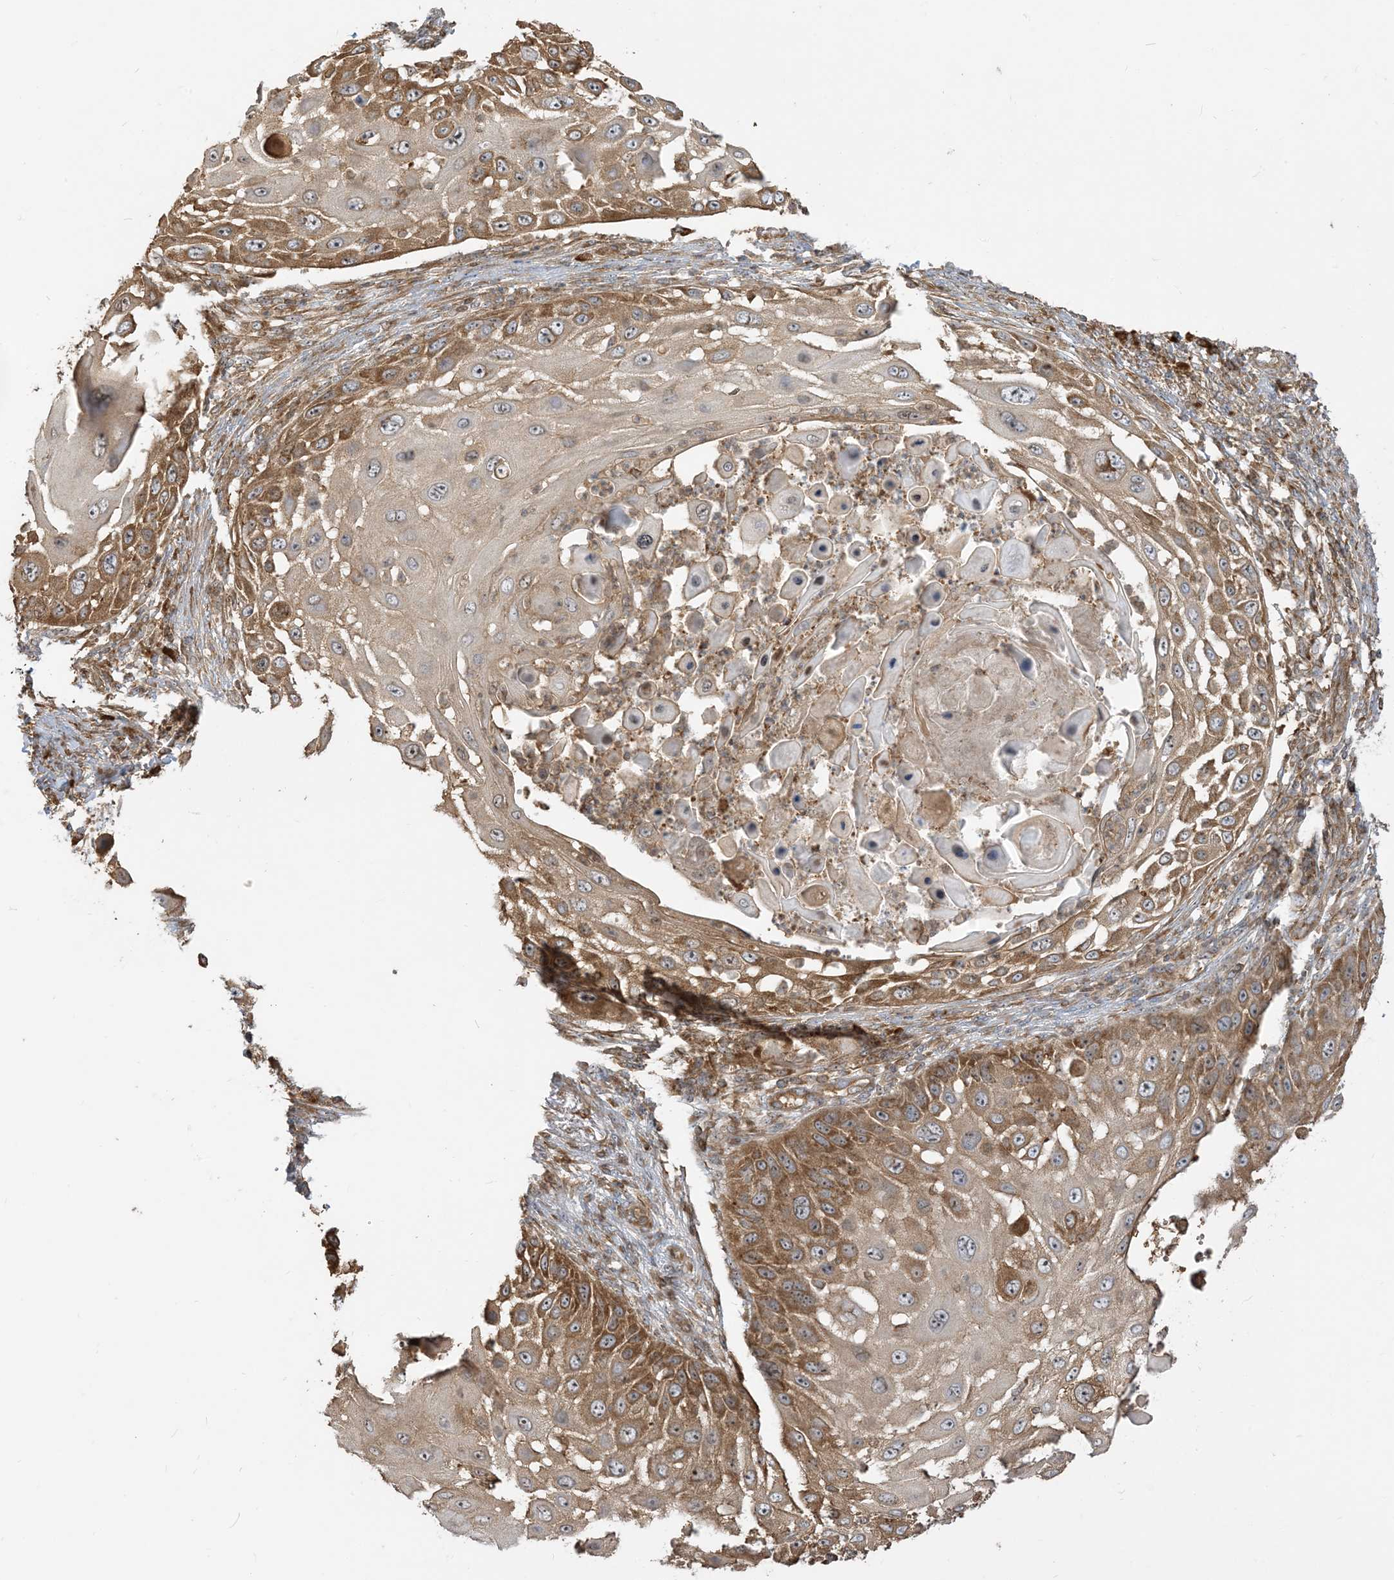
{"staining": {"intensity": "moderate", "quantity": ">75%", "location": "cytoplasmic/membranous,nuclear"}, "tissue": "skin cancer", "cell_type": "Tumor cells", "image_type": "cancer", "snomed": [{"axis": "morphology", "description": "Squamous cell carcinoma, NOS"}, {"axis": "topography", "description": "Skin"}], "caption": "The micrograph shows staining of squamous cell carcinoma (skin), revealing moderate cytoplasmic/membranous and nuclear protein staining (brown color) within tumor cells.", "gene": "SRP72", "patient": {"sex": "female", "age": 44}}